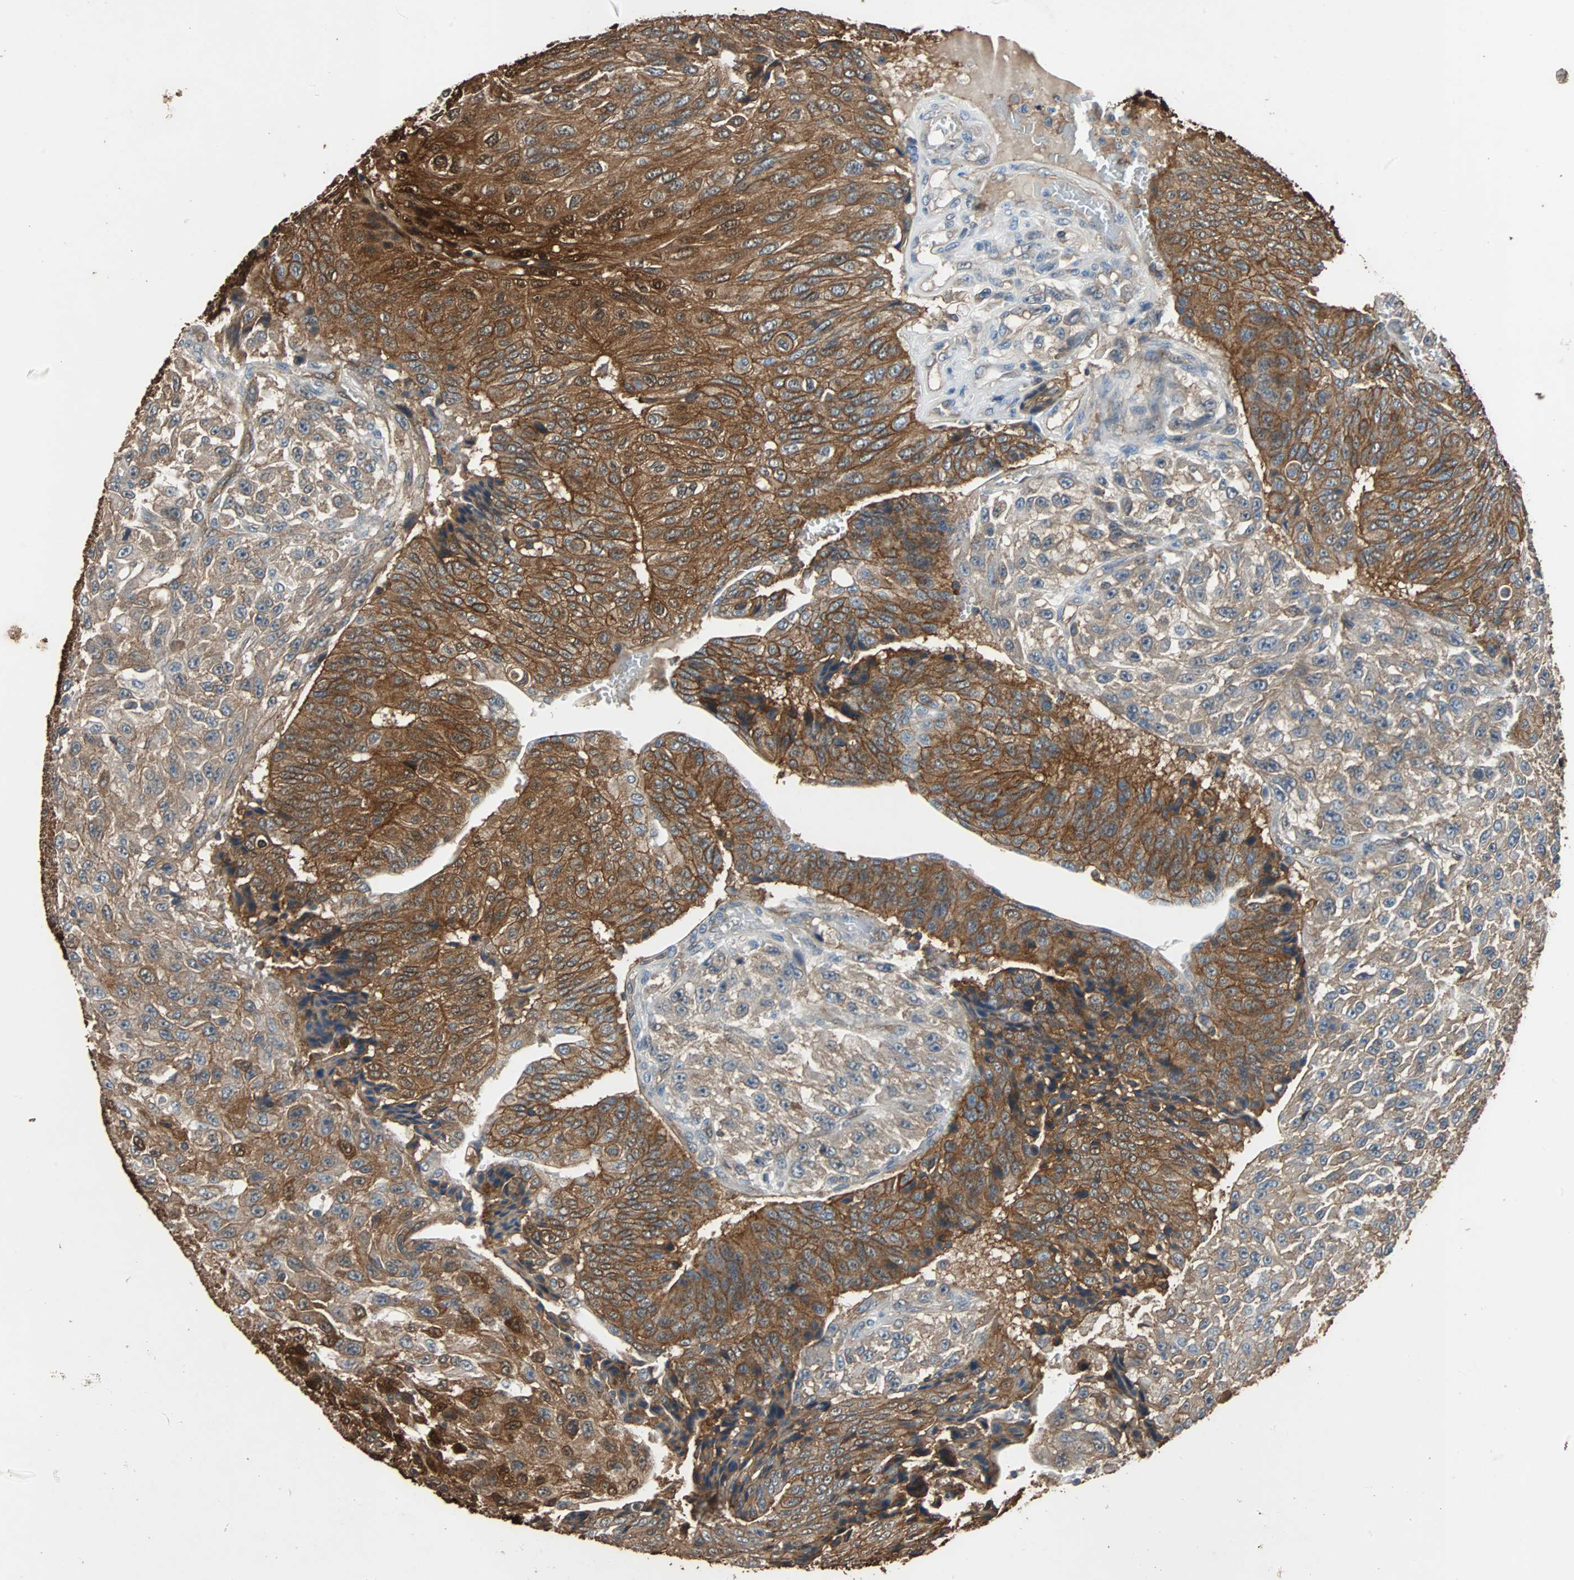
{"staining": {"intensity": "strong", "quantity": "25%-75%", "location": "cytoplasmic/membranous,nuclear"}, "tissue": "urothelial cancer", "cell_type": "Tumor cells", "image_type": "cancer", "snomed": [{"axis": "morphology", "description": "Urothelial carcinoma, High grade"}, {"axis": "topography", "description": "Urinary bladder"}], "caption": "About 25%-75% of tumor cells in high-grade urothelial carcinoma reveal strong cytoplasmic/membranous and nuclear protein expression as visualized by brown immunohistochemical staining.", "gene": "NDRG1", "patient": {"sex": "male", "age": 66}}